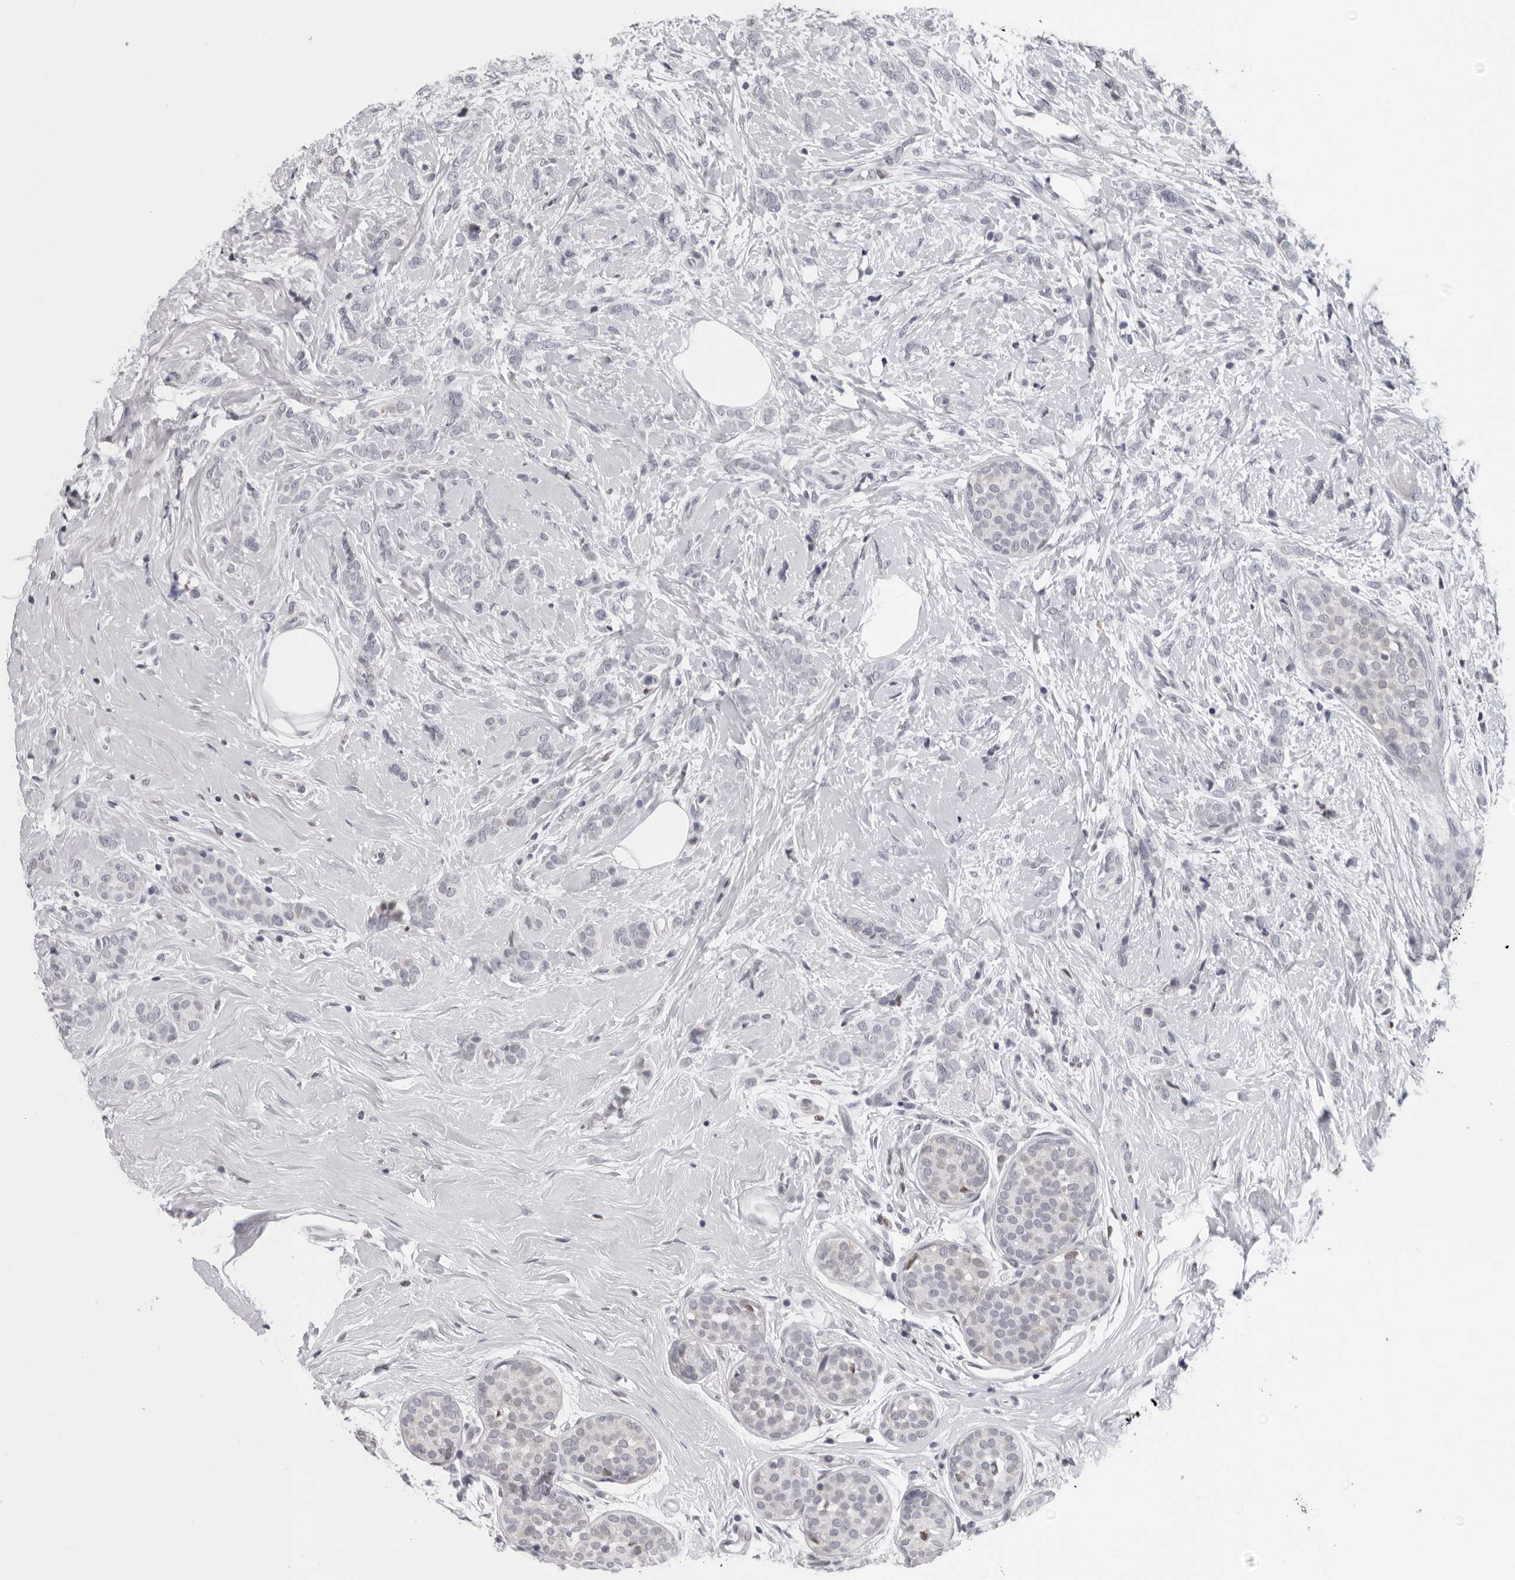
{"staining": {"intensity": "negative", "quantity": "none", "location": "none"}, "tissue": "breast cancer", "cell_type": "Tumor cells", "image_type": "cancer", "snomed": [{"axis": "morphology", "description": "Lobular carcinoma, in situ"}, {"axis": "morphology", "description": "Lobular carcinoma"}, {"axis": "topography", "description": "Breast"}], "caption": "IHC histopathology image of human breast cancer (lobular carcinoma in situ) stained for a protein (brown), which shows no staining in tumor cells.", "gene": "CPT2", "patient": {"sex": "female", "age": 41}}